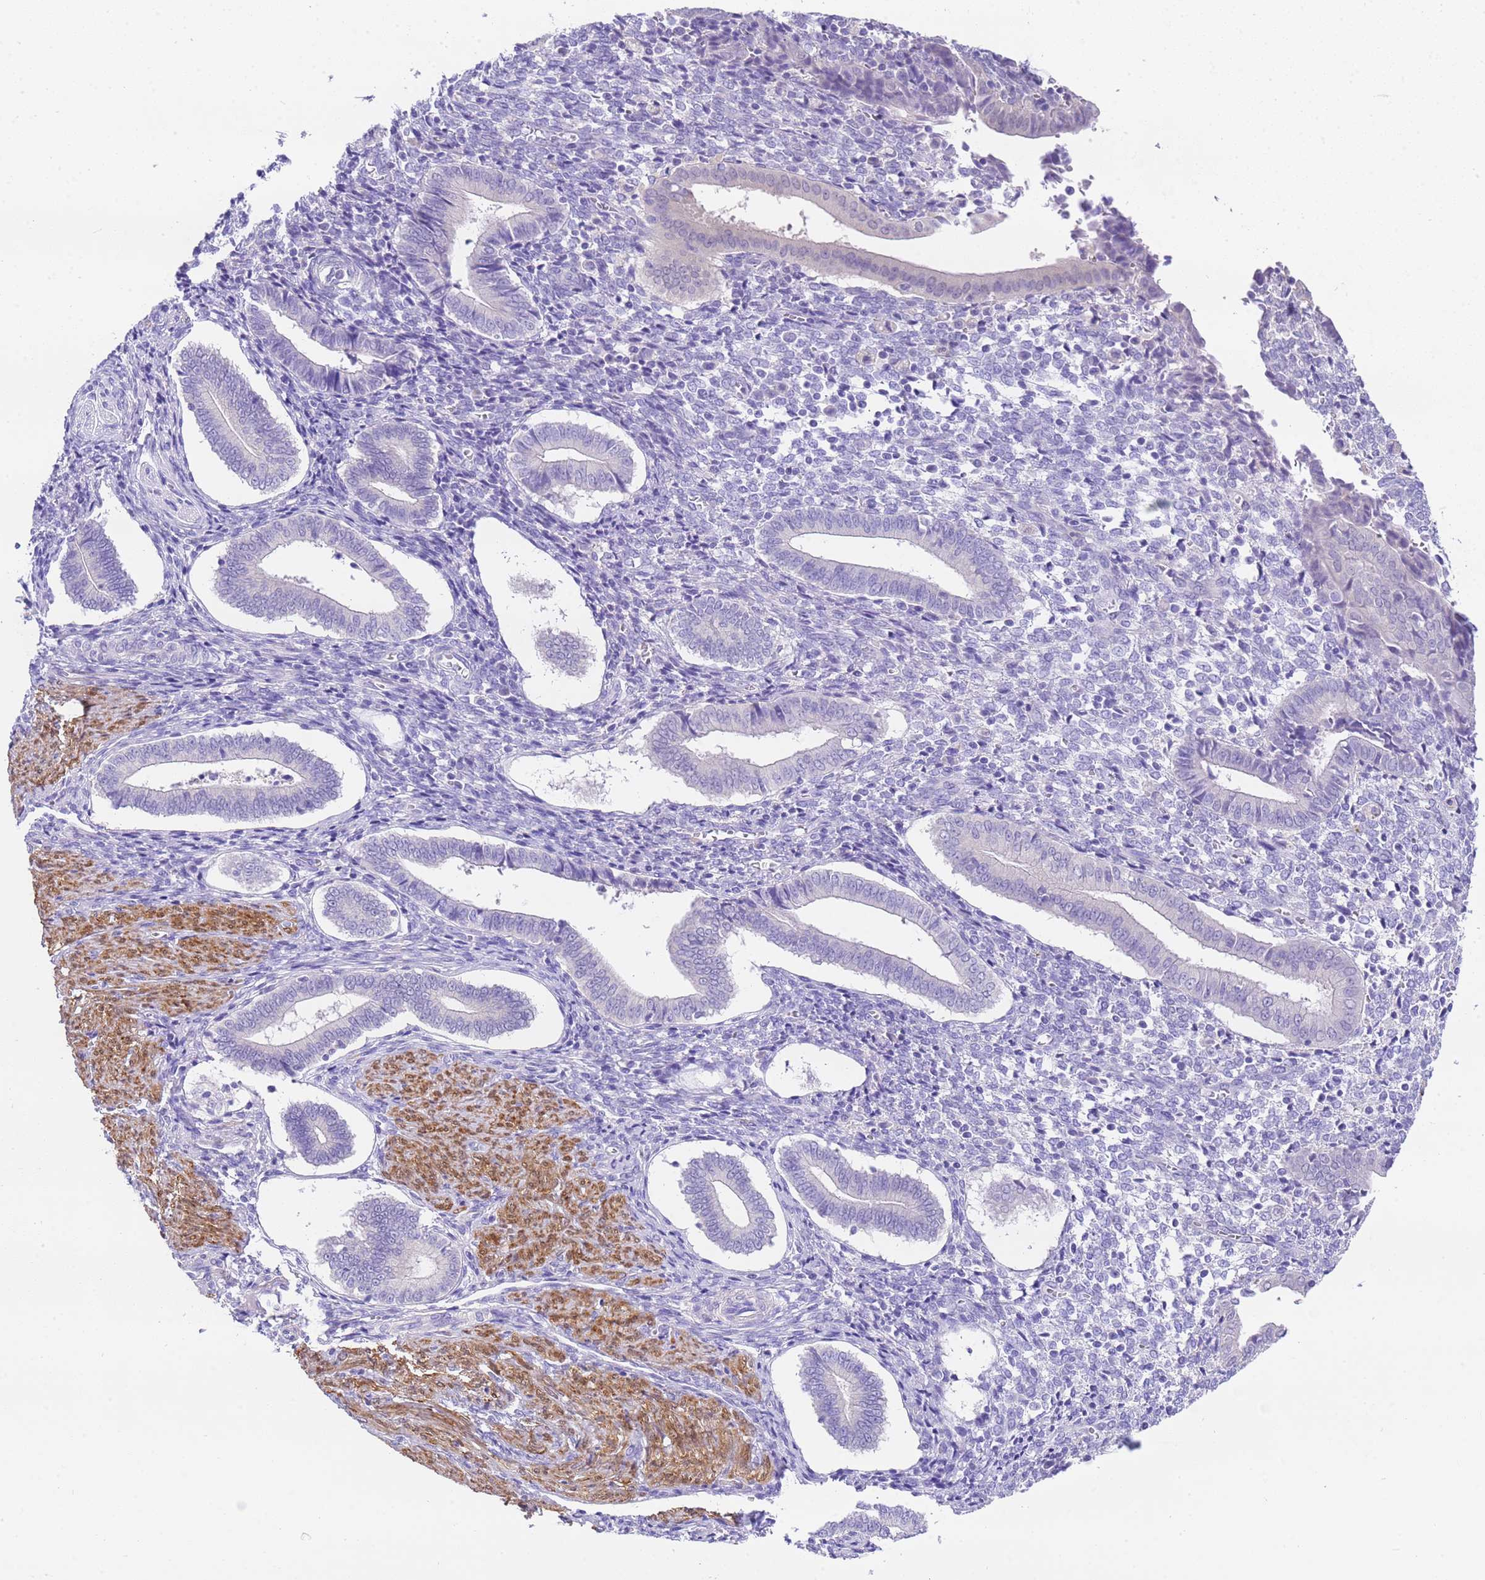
{"staining": {"intensity": "negative", "quantity": "none", "location": "none"}, "tissue": "endometrium", "cell_type": "Cells in endometrial stroma", "image_type": "normal", "snomed": [{"axis": "morphology", "description": "Normal tissue, NOS"}, {"axis": "topography", "description": "Other"}, {"axis": "topography", "description": "Endometrium"}], "caption": "Immunohistochemistry histopathology image of benign endometrium: human endometrium stained with DAB (3,3'-diaminobenzidine) reveals no significant protein staining in cells in endometrial stroma.", "gene": "USP38", "patient": {"sex": "female", "age": 44}}